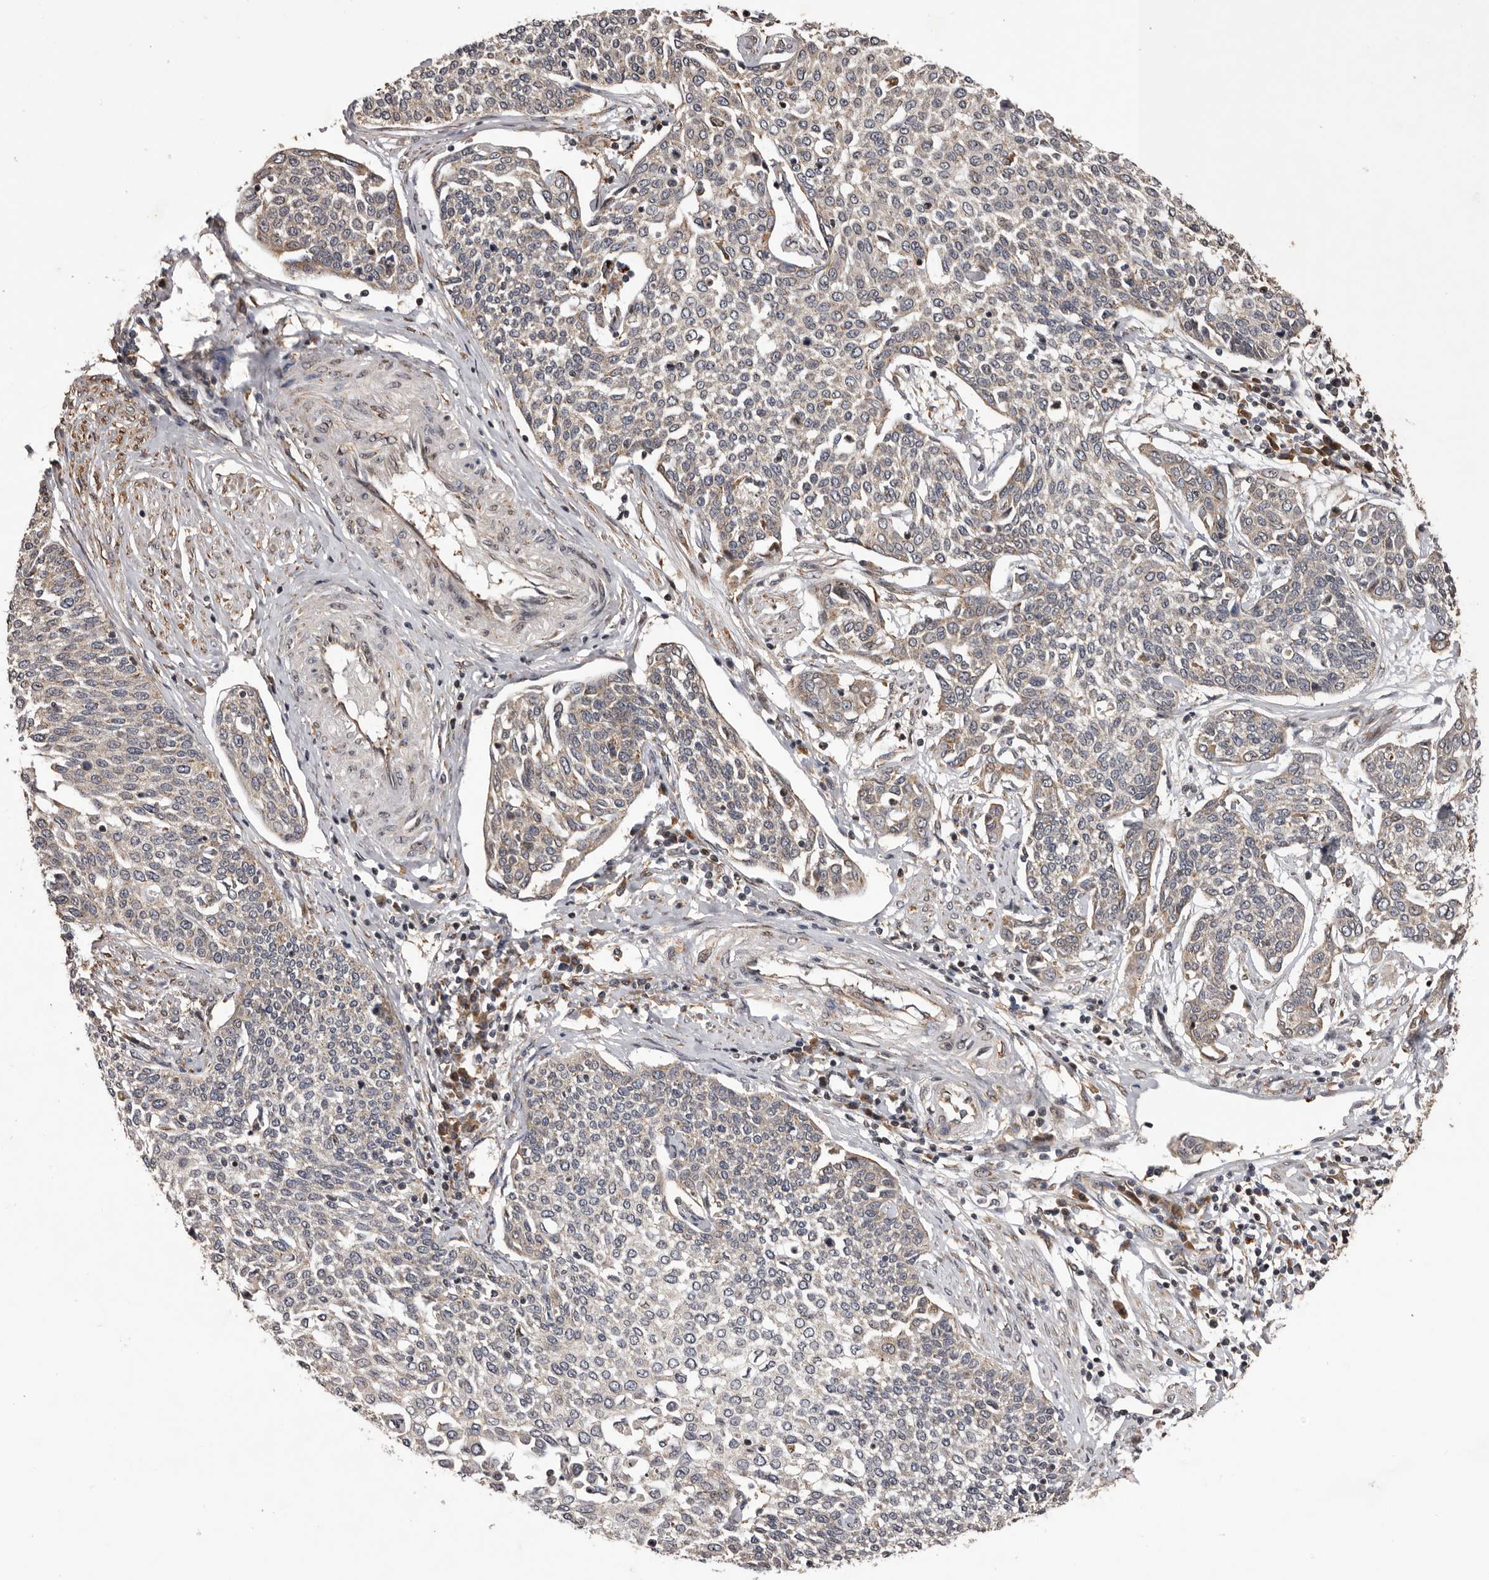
{"staining": {"intensity": "weak", "quantity": "25%-75%", "location": "cytoplasmic/membranous"}, "tissue": "cervical cancer", "cell_type": "Tumor cells", "image_type": "cancer", "snomed": [{"axis": "morphology", "description": "Squamous cell carcinoma, NOS"}, {"axis": "topography", "description": "Cervix"}], "caption": "About 25%-75% of tumor cells in human cervical cancer reveal weak cytoplasmic/membranous protein staining as visualized by brown immunohistochemical staining.", "gene": "GADD45B", "patient": {"sex": "female", "age": 34}}